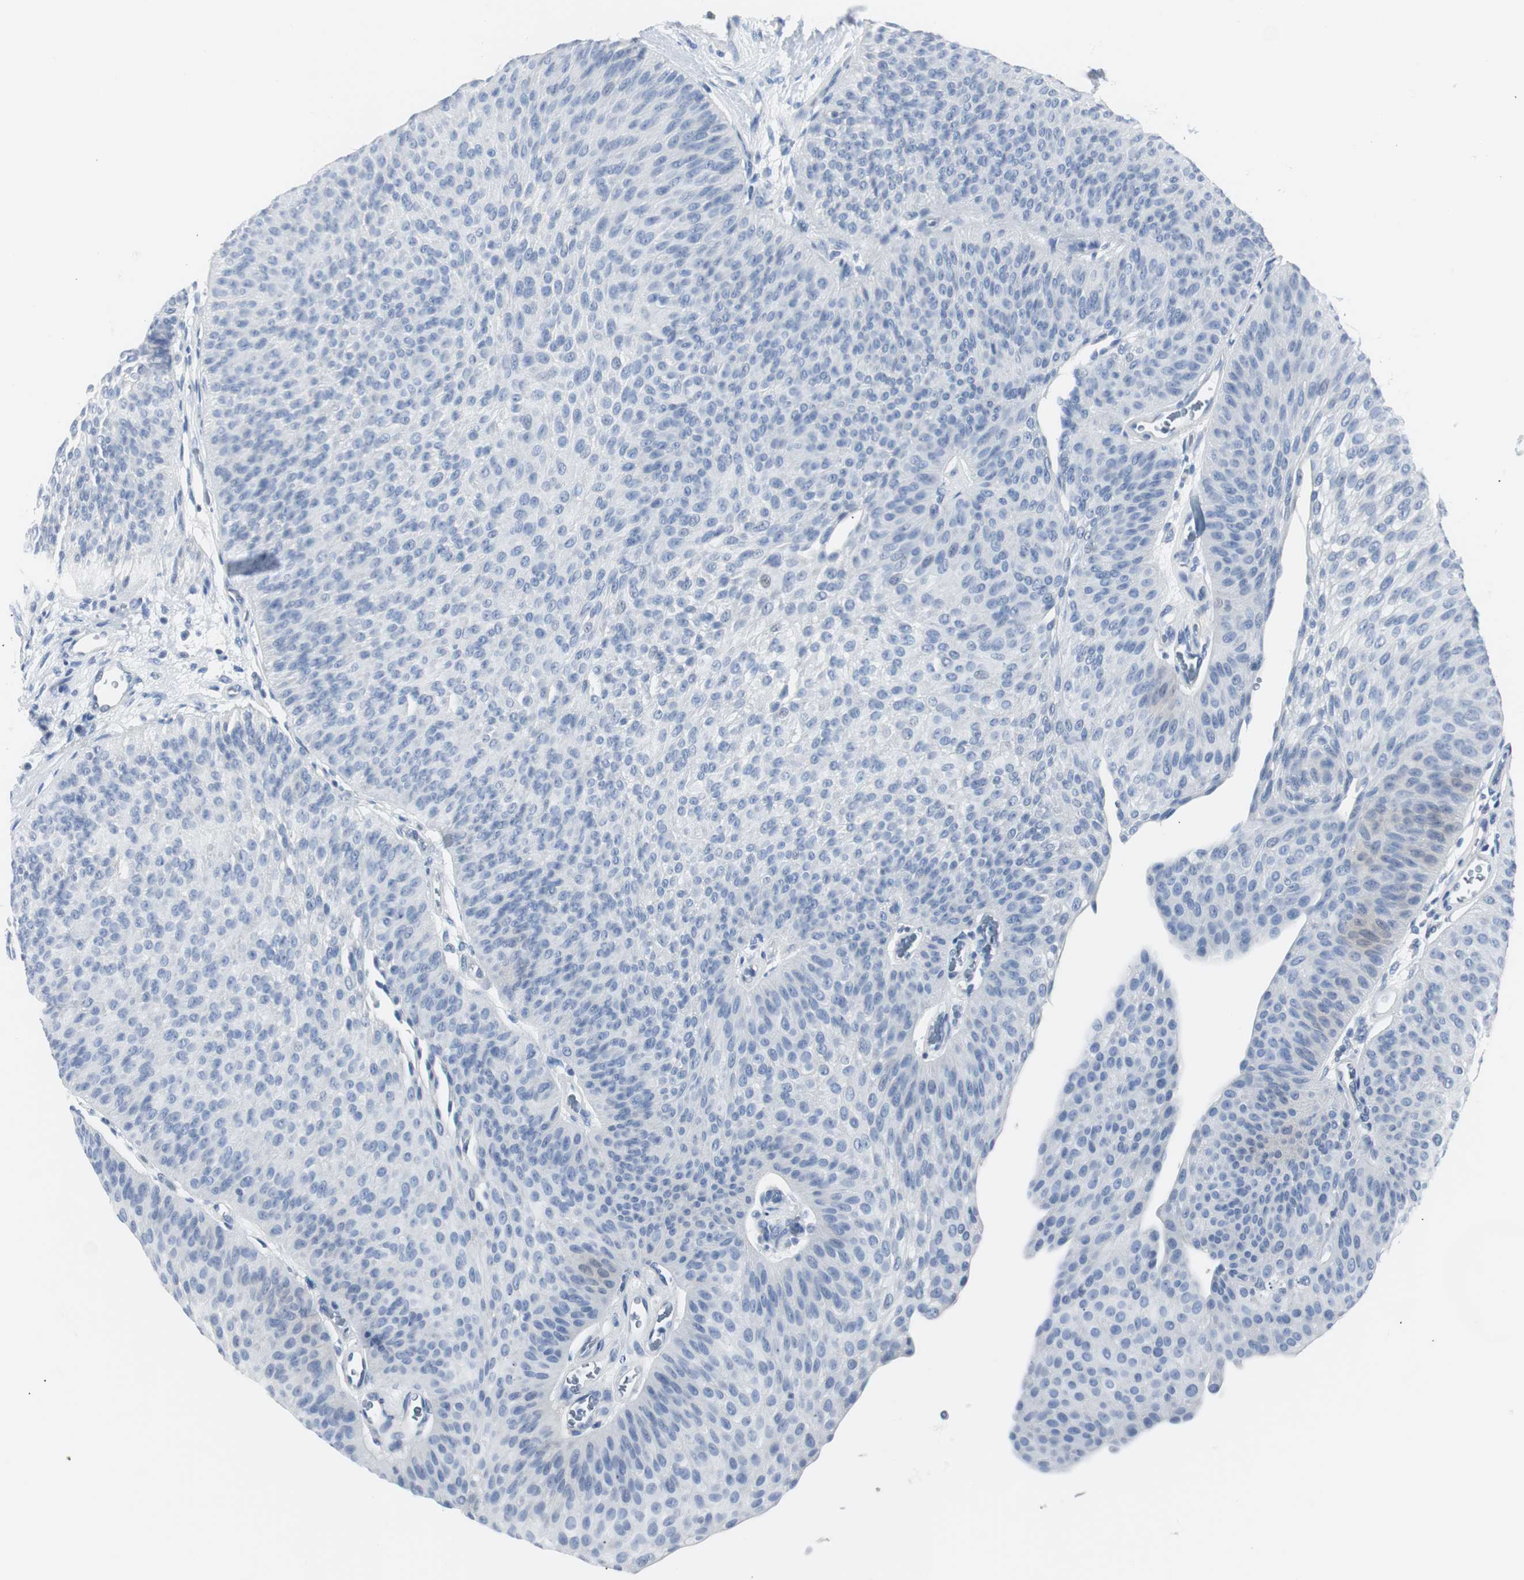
{"staining": {"intensity": "negative", "quantity": "none", "location": "none"}, "tissue": "urothelial cancer", "cell_type": "Tumor cells", "image_type": "cancer", "snomed": [{"axis": "morphology", "description": "Urothelial carcinoma, Low grade"}, {"axis": "topography", "description": "Urinary bladder"}], "caption": "The immunohistochemistry (IHC) micrograph has no significant expression in tumor cells of urothelial cancer tissue.", "gene": "GAP43", "patient": {"sex": "female", "age": 60}}